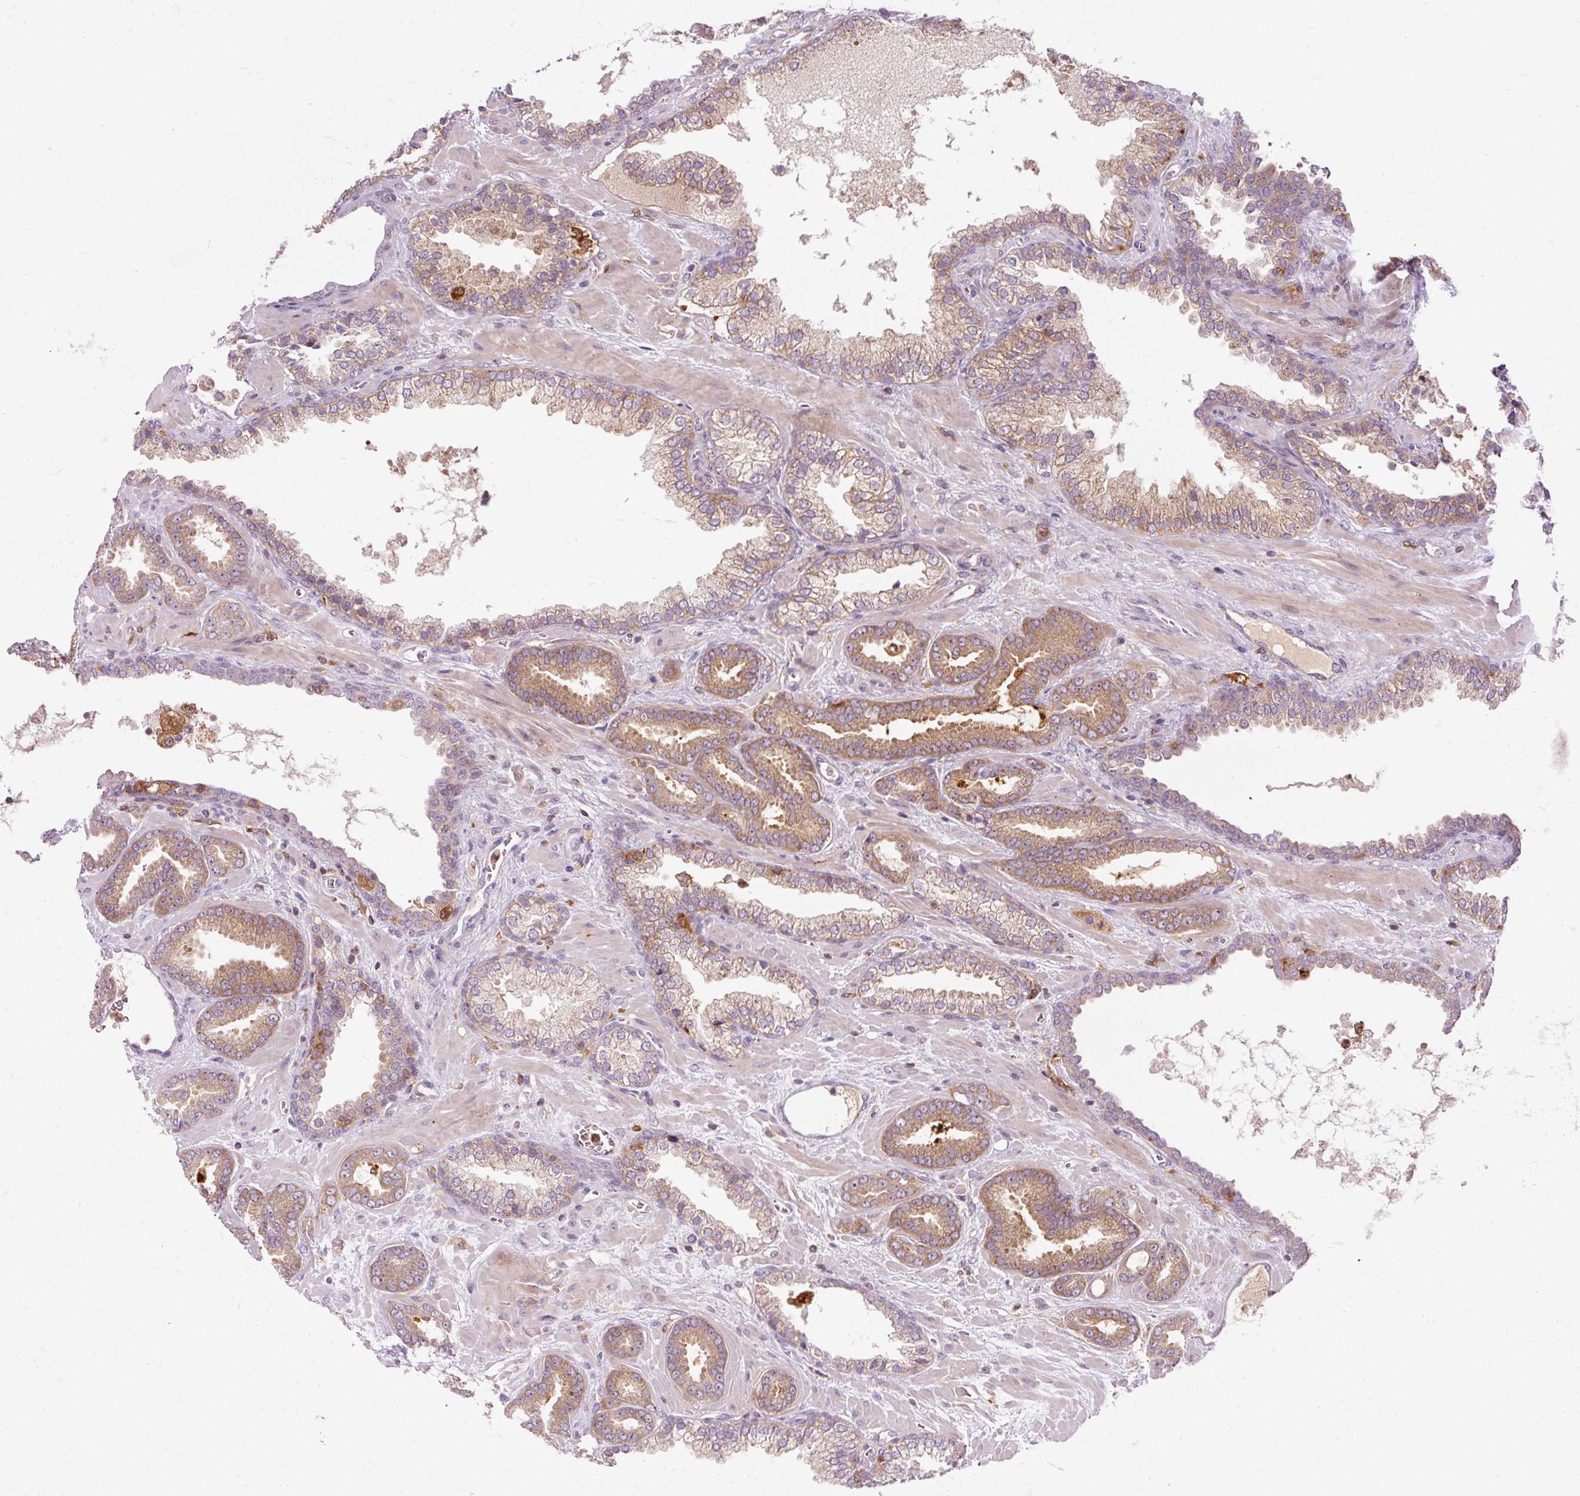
{"staining": {"intensity": "moderate", "quantity": ">75%", "location": "cytoplasmic/membranous"}, "tissue": "prostate cancer", "cell_type": "Tumor cells", "image_type": "cancer", "snomed": [{"axis": "morphology", "description": "Adenocarcinoma, Low grade"}, {"axis": "topography", "description": "Prostate"}], "caption": "Immunohistochemical staining of human prostate cancer (adenocarcinoma (low-grade)) displays medium levels of moderate cytoplasmic/membranous protein staining in about >75% of tumor cells.", "gene": "CEBPZ", "patient": {"sex": "male", "age": 62}}